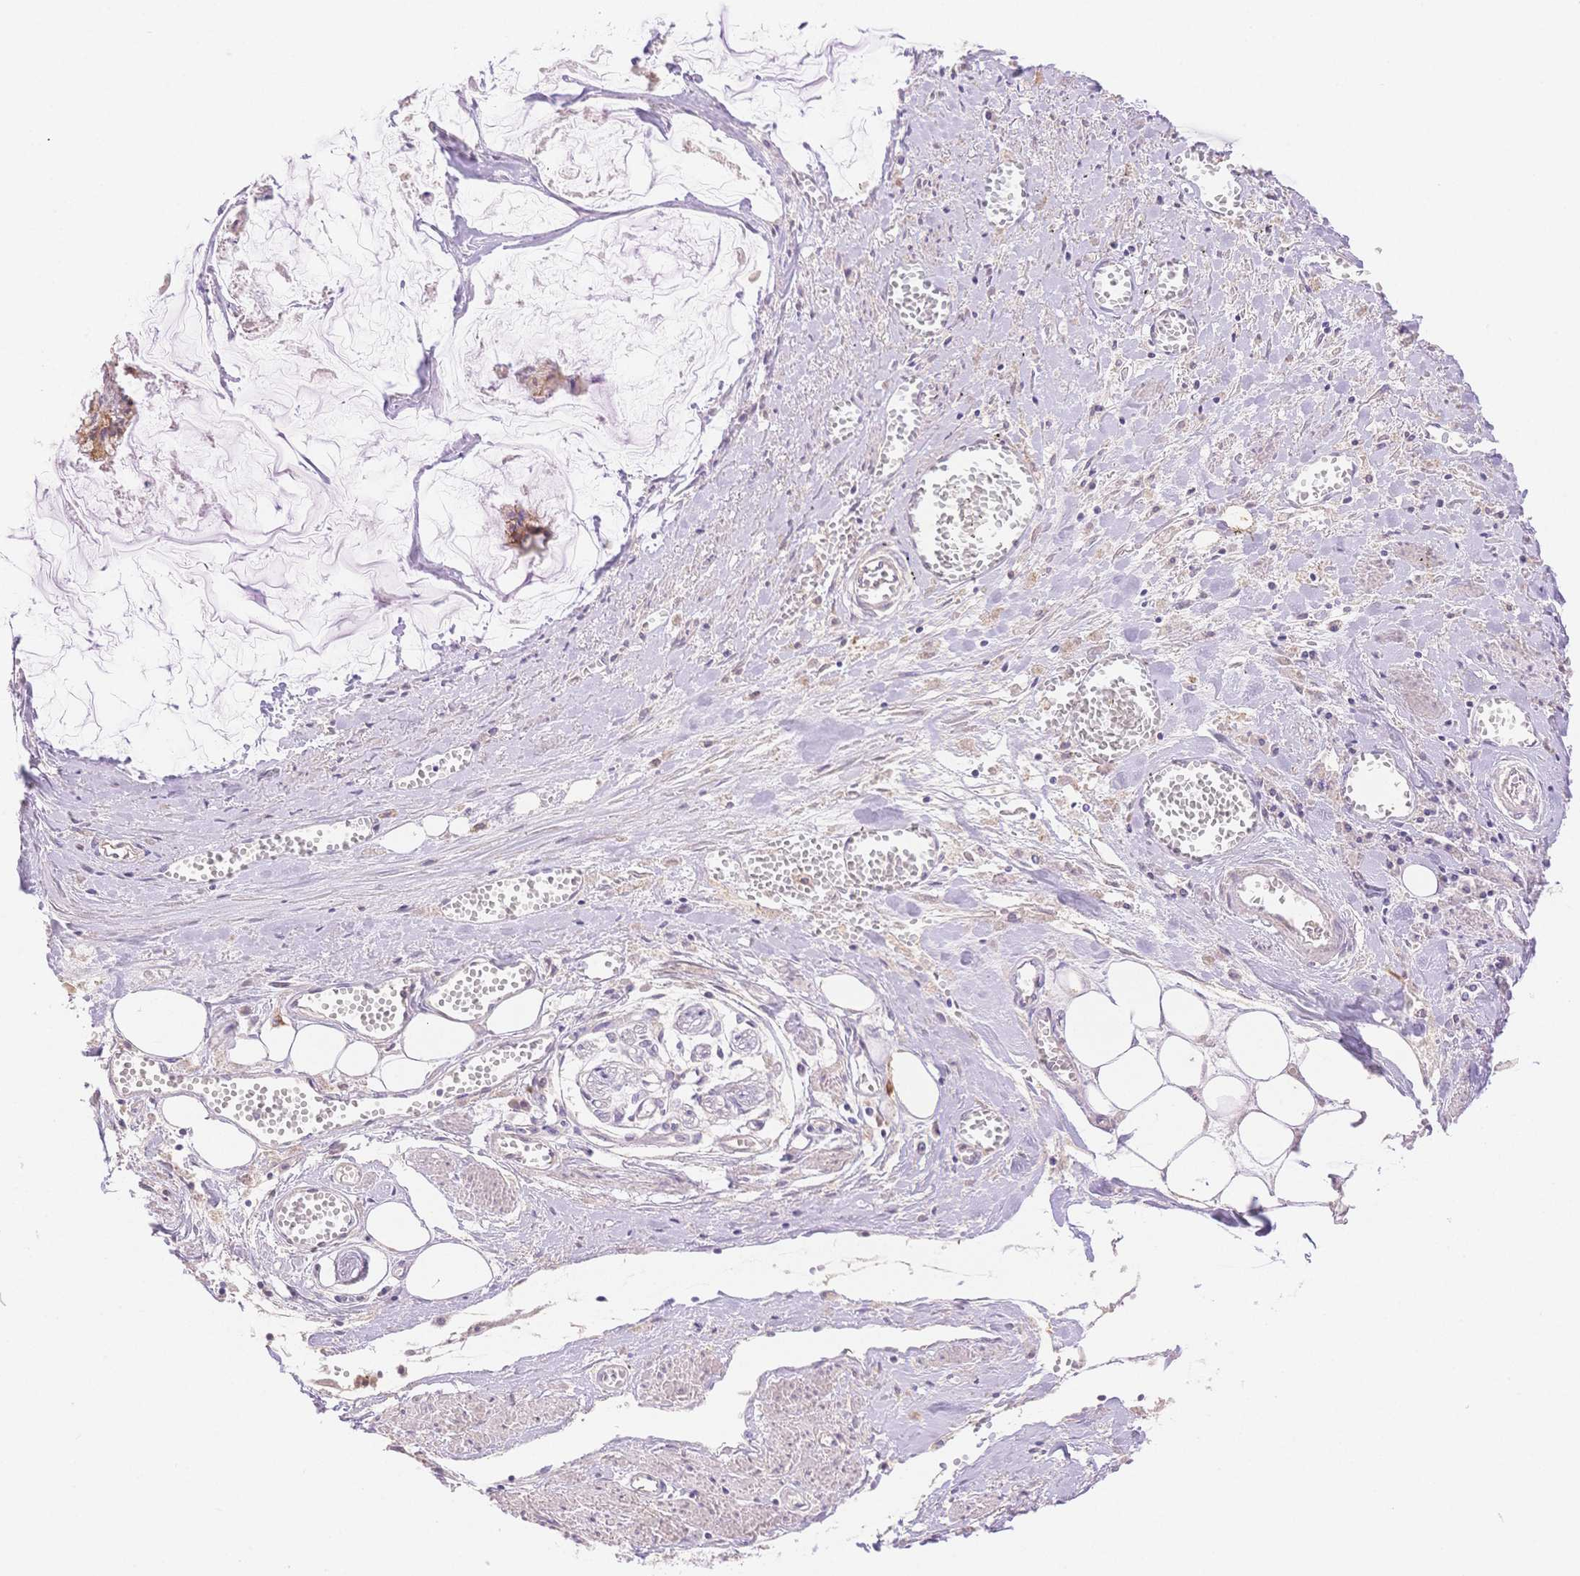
{"staining": {"intensity": "weak", "quantity": "25%-75%", "location": "cytoplasmic/membranous"}, "tissue": "ovarian cancer", "cell_type": "Tumor cells", "image_type": "cancer", "snomed": [{"axis": "morphology", "description": "Cystadenocarcinoma, mucinous, NOS"}, {"axis": "topography", "description": "Ovary"}], "caption": "Mucinous cystadenocarcinoma (ovarian) stained with a brown dye exhibits weak cytoplasmic/membranous positive staining in about 25%-75% of tumor cells.", "gene": "WDR54", "patient": {"sex": "female", "age": 90}}